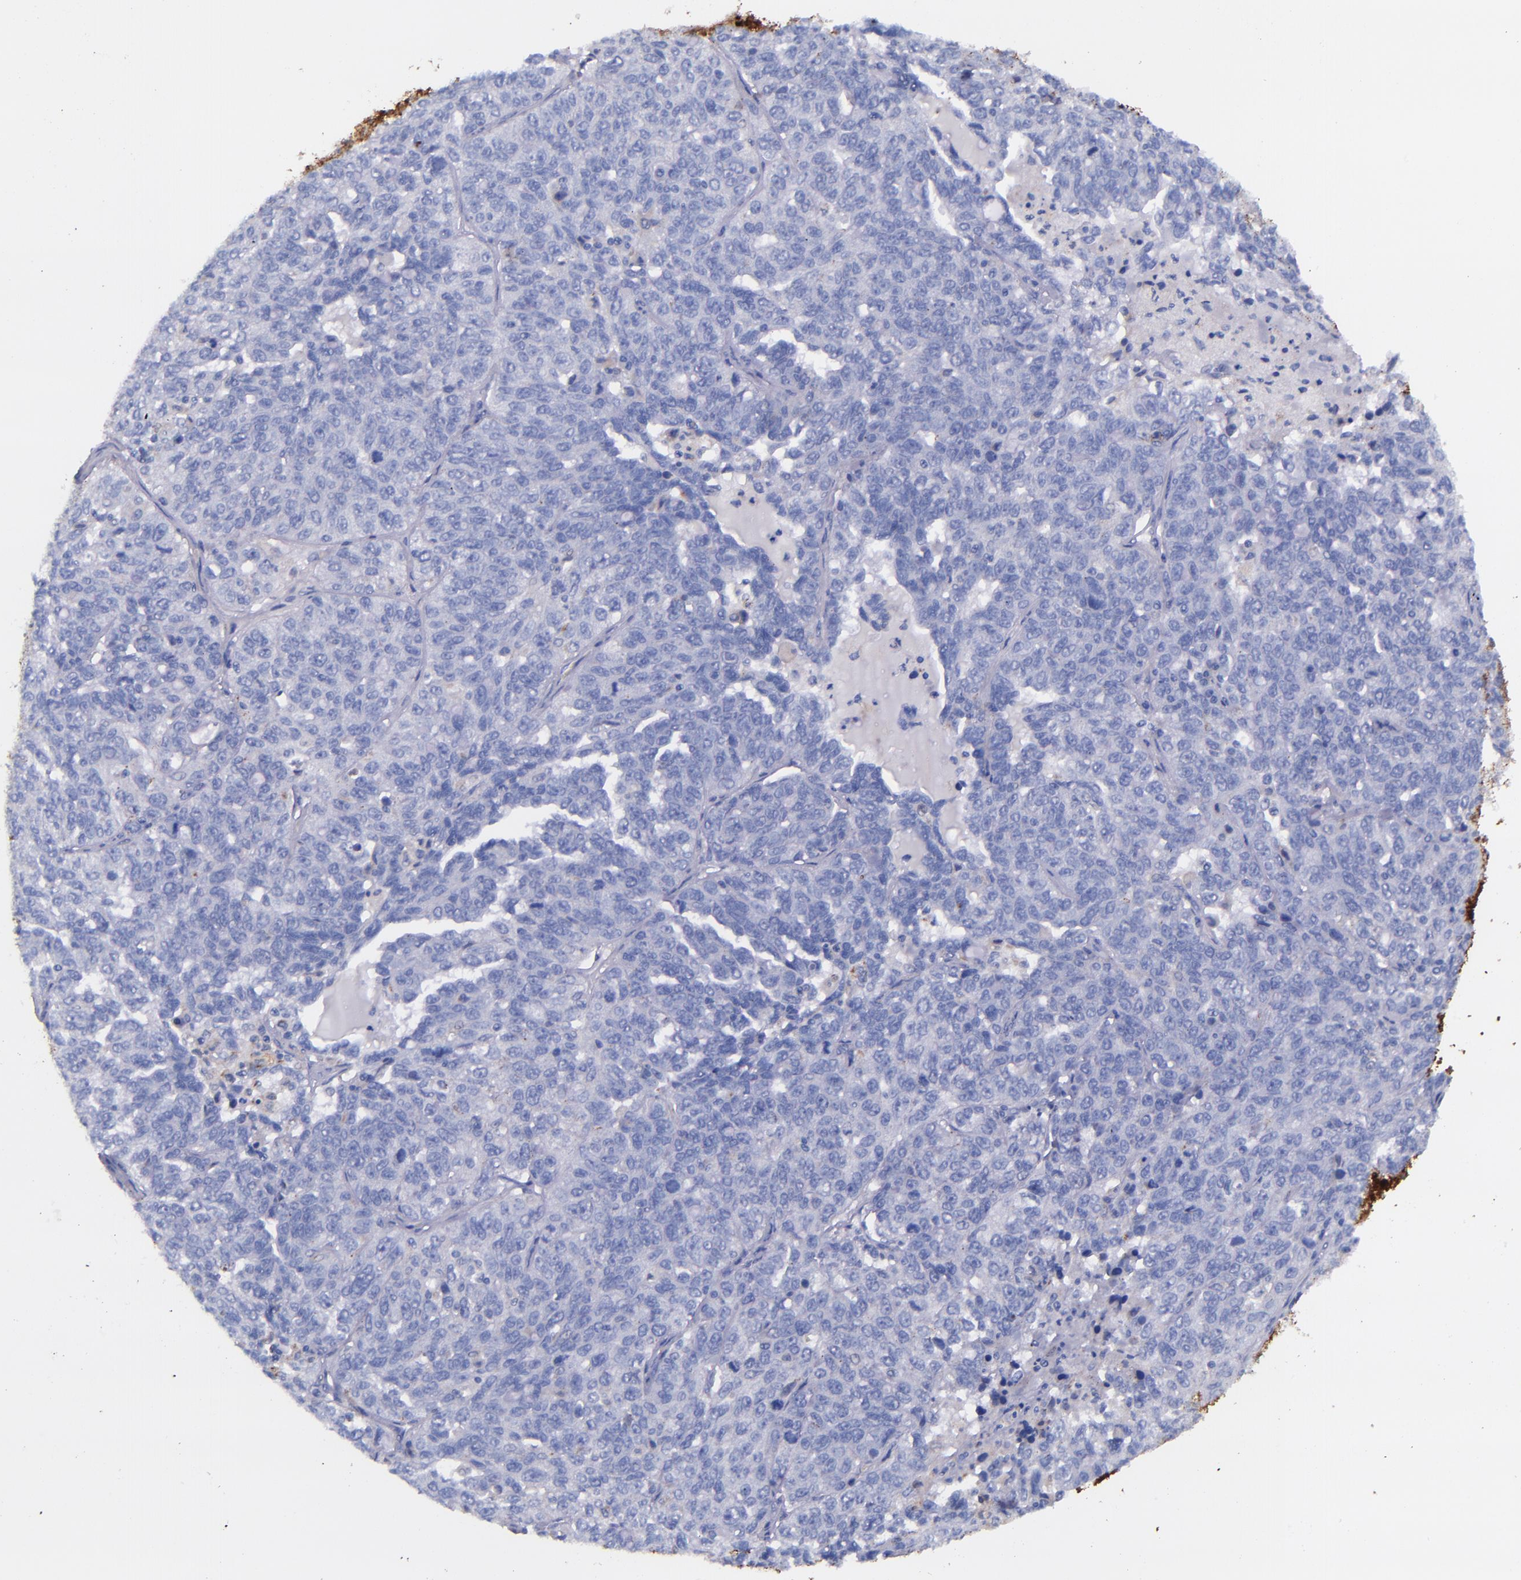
{"staining": {"intensity": "negative", "quantity": "none", "location": "none"}, "tissue": "ovarian cancer", "cell_type": "Tumor cells", "image_type": "cancer", "snomed": [{"axis": "morphology", "description": "Cystadenocarcinoma, serous, NOS"}, {"axis": "topography", "description": "Ovary"}], "caption": "This is a photomicrograph of IHC staining of ovarian cancer (serous cystadenocarcinoma), which shows no positivity in tumor cells. The staining is performed using DAB brown chromogen with nuclei counter-stained in using hematoxylin.", "gene": "IVL", "patient": {"sex": "female", "age": 71}}